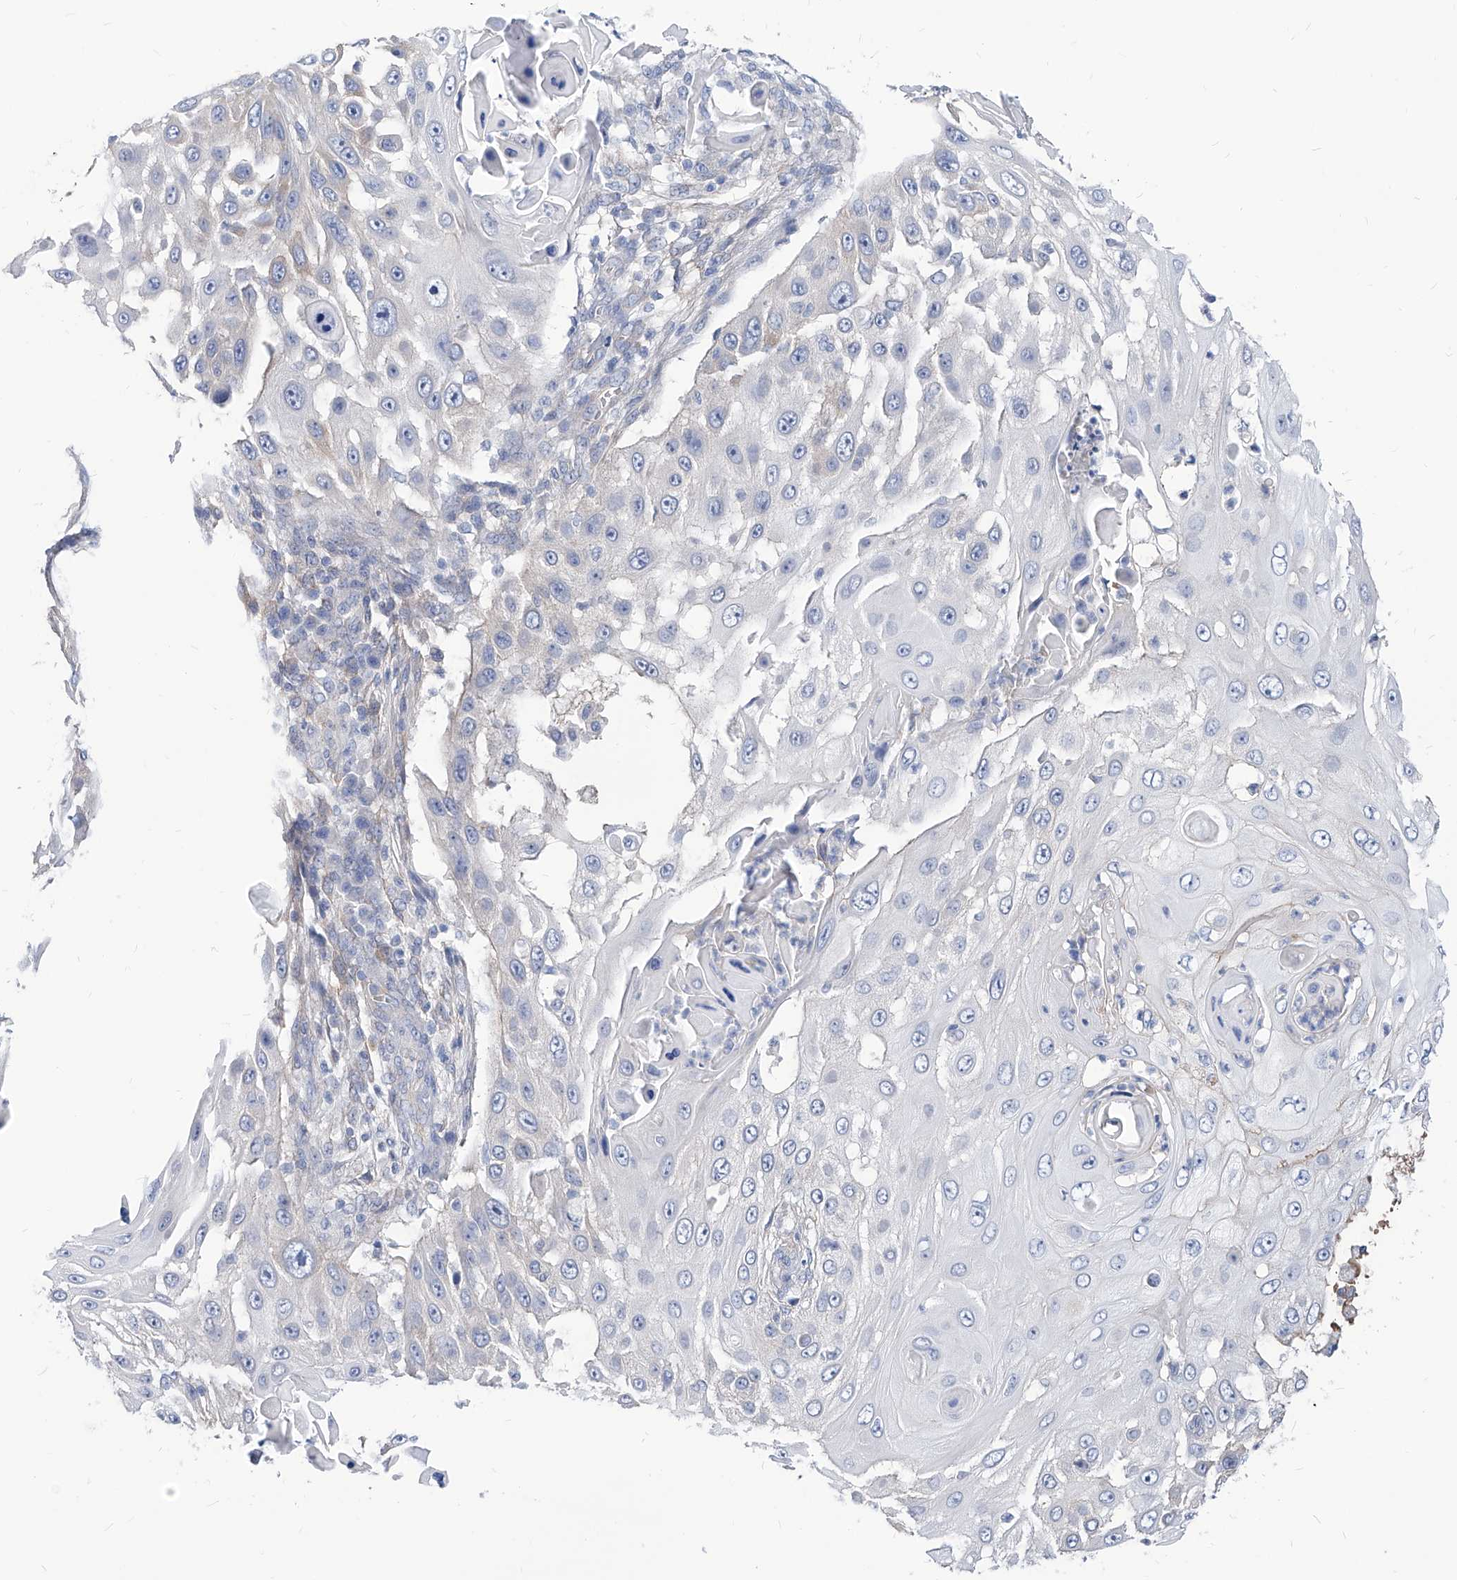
{"staining": {"intensity": "negative", "quantity": "none", "location": "none"}, "tissue": "skin cancer", "cell_type": "Tumor cells", "image_type": "cancer", "snomed": [{"axis": "morphology", "description": "Squamous cell carcinoma, NOS"}, {"axis": "topography", "description": "Skin"}], "caption": "Immunohistochemistry image of human squamous cell carcinoma (skin) stained for a protein (brown), which displays no positivity in tumor cells. Brightfield microscopy of IHC stained with DAB (3,3'-diaminobenzidine) (brown) and hematoxylin (blue), captured at high magnification.", "gene": "AKAP10", "patient": {"sex": "female", "age": 44}}